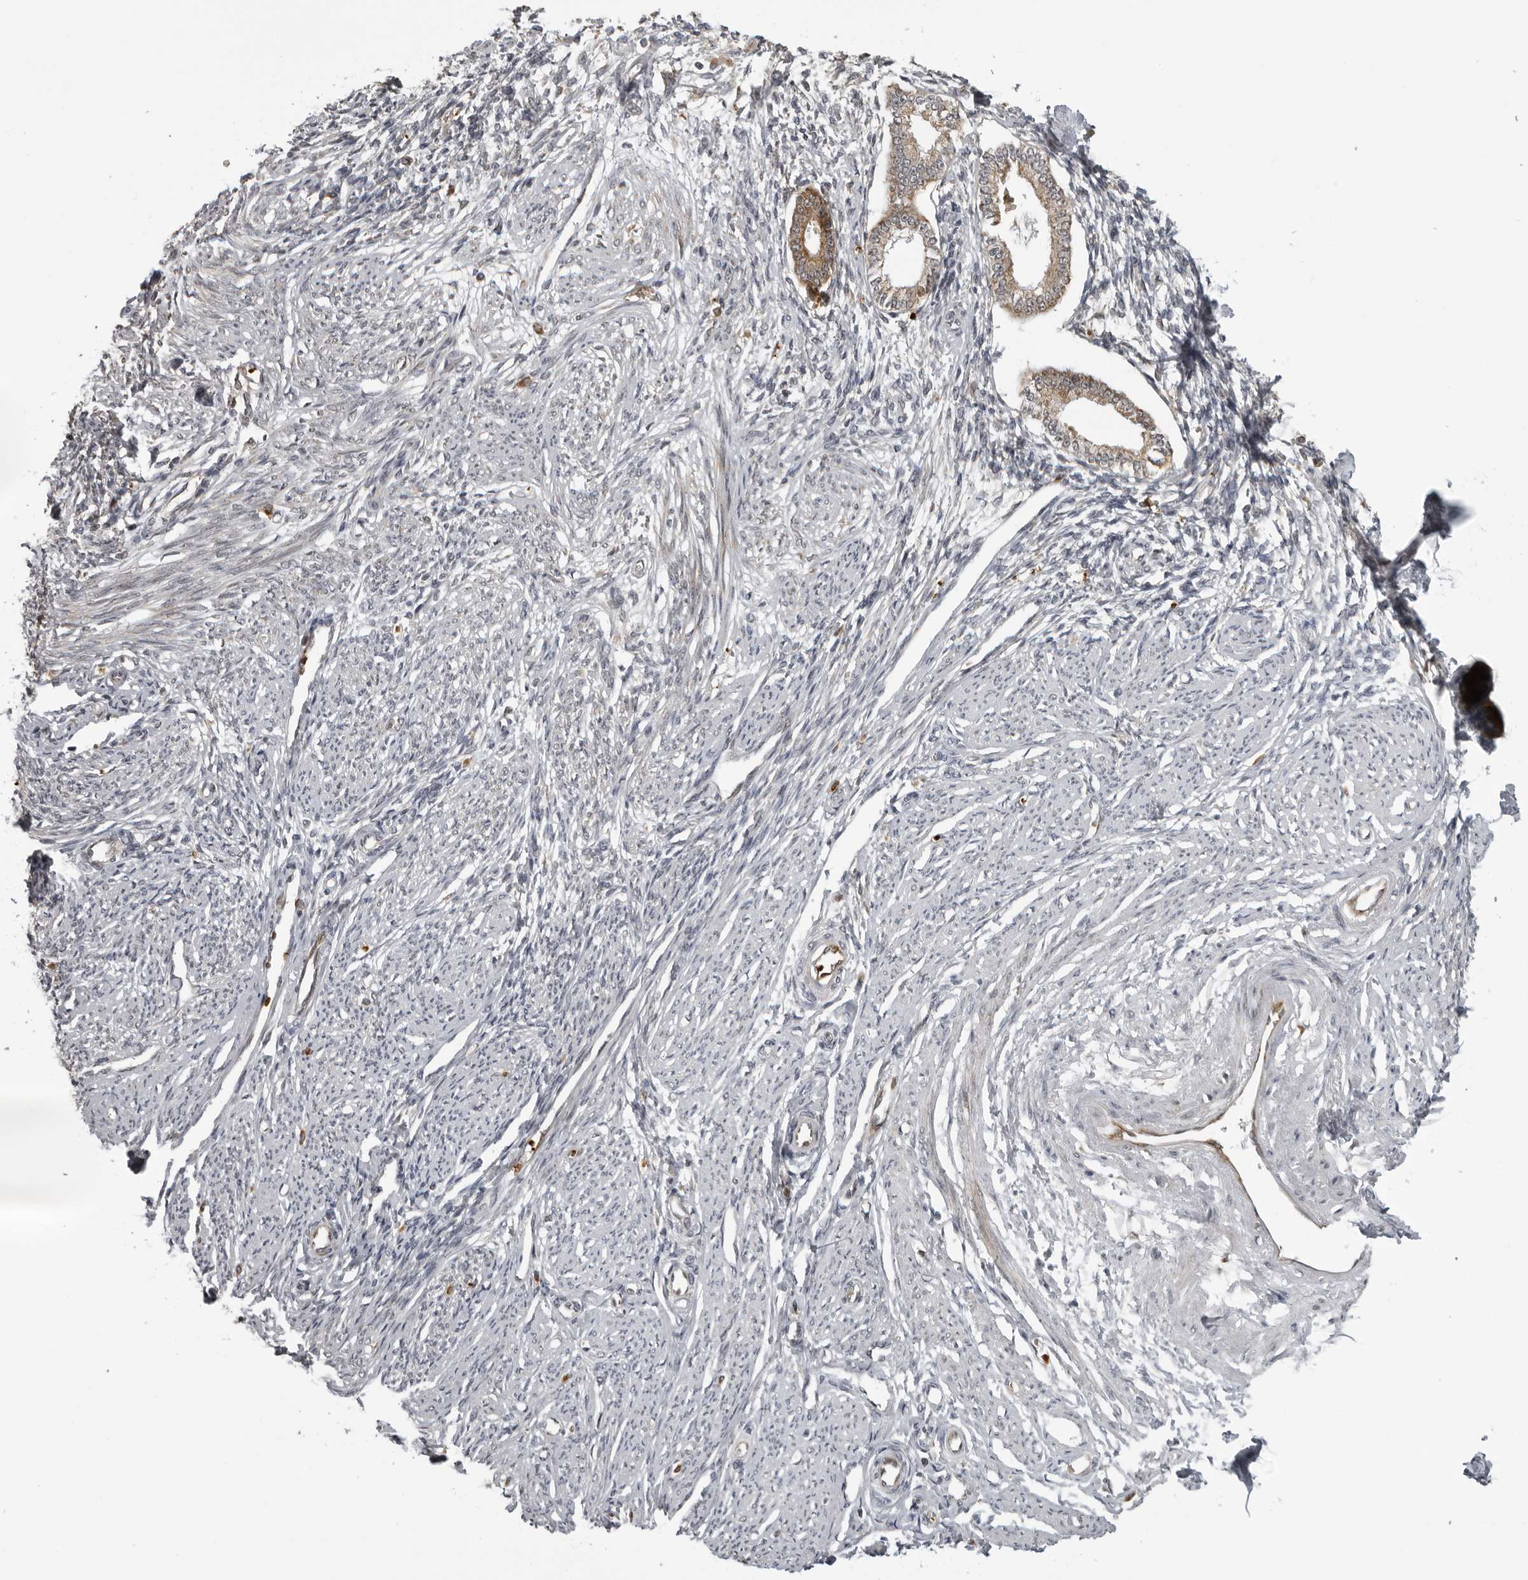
{"staining": {"intensity": "negative", "quantity": "none", "location": "none"}, "tissue": "endometrium", "cell_type": "Cells in endometrial stroma", "image_type": "normal", "snomed": [{"axis": "morphology", "description": "Normal tissue, NOS"}, {"axis": "topography", "description": "Endometrium"}], "caption": "High power microscopy photomicrograph of an immunohistochemistry (IHC) micrograph of benign endometrium, revealing no significant expression in cells in endometrial stroma. Nuclei are stained in blue.", "gene": "THOP1", "patient": {"sex": "female", "age": 56}}